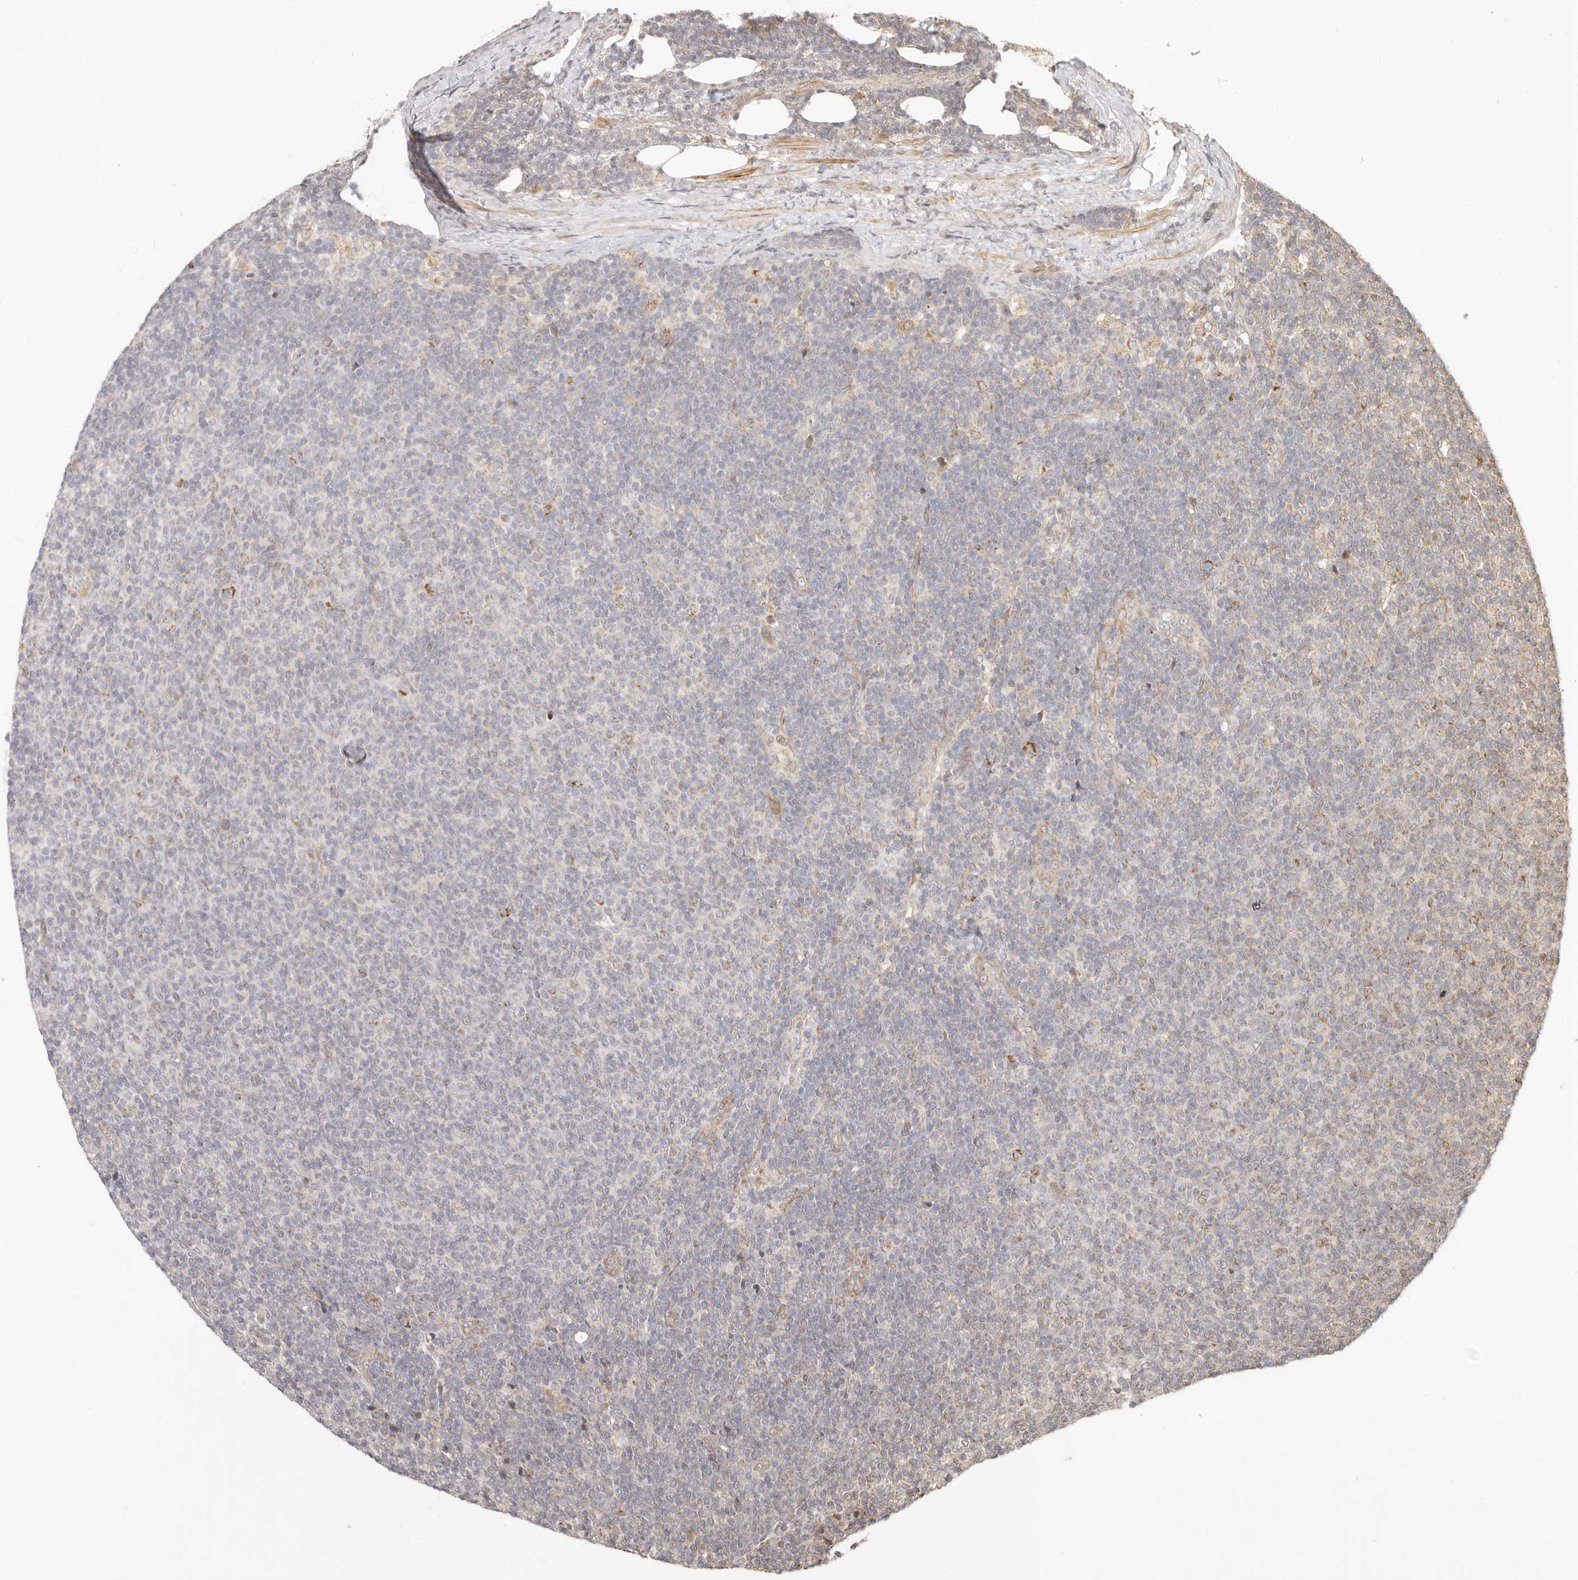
{"staining": {"intensity": "moderate", "quantity": "<25%", "location": "cytoplasmic/membranous"}, "tissue": "lymphoma", "cell_type": "Tumor cells", "image_type": "cancer", "snomed": [{"axis": "morphology", "description": "Malignant lymphoma, non-Hodgkin's type, Low grade"}, {"axis": "topography", "description": "Lymph node"}], "caption": "Protein staining exhibits moderate cytoplasmic/membranous positivity in approximately <25% of tumor cells in low-grade malignant lymphoma, non-Hodgkin's type.", "gene": "TIMM17A", "patient": {"sex": "male", "age": 66}}